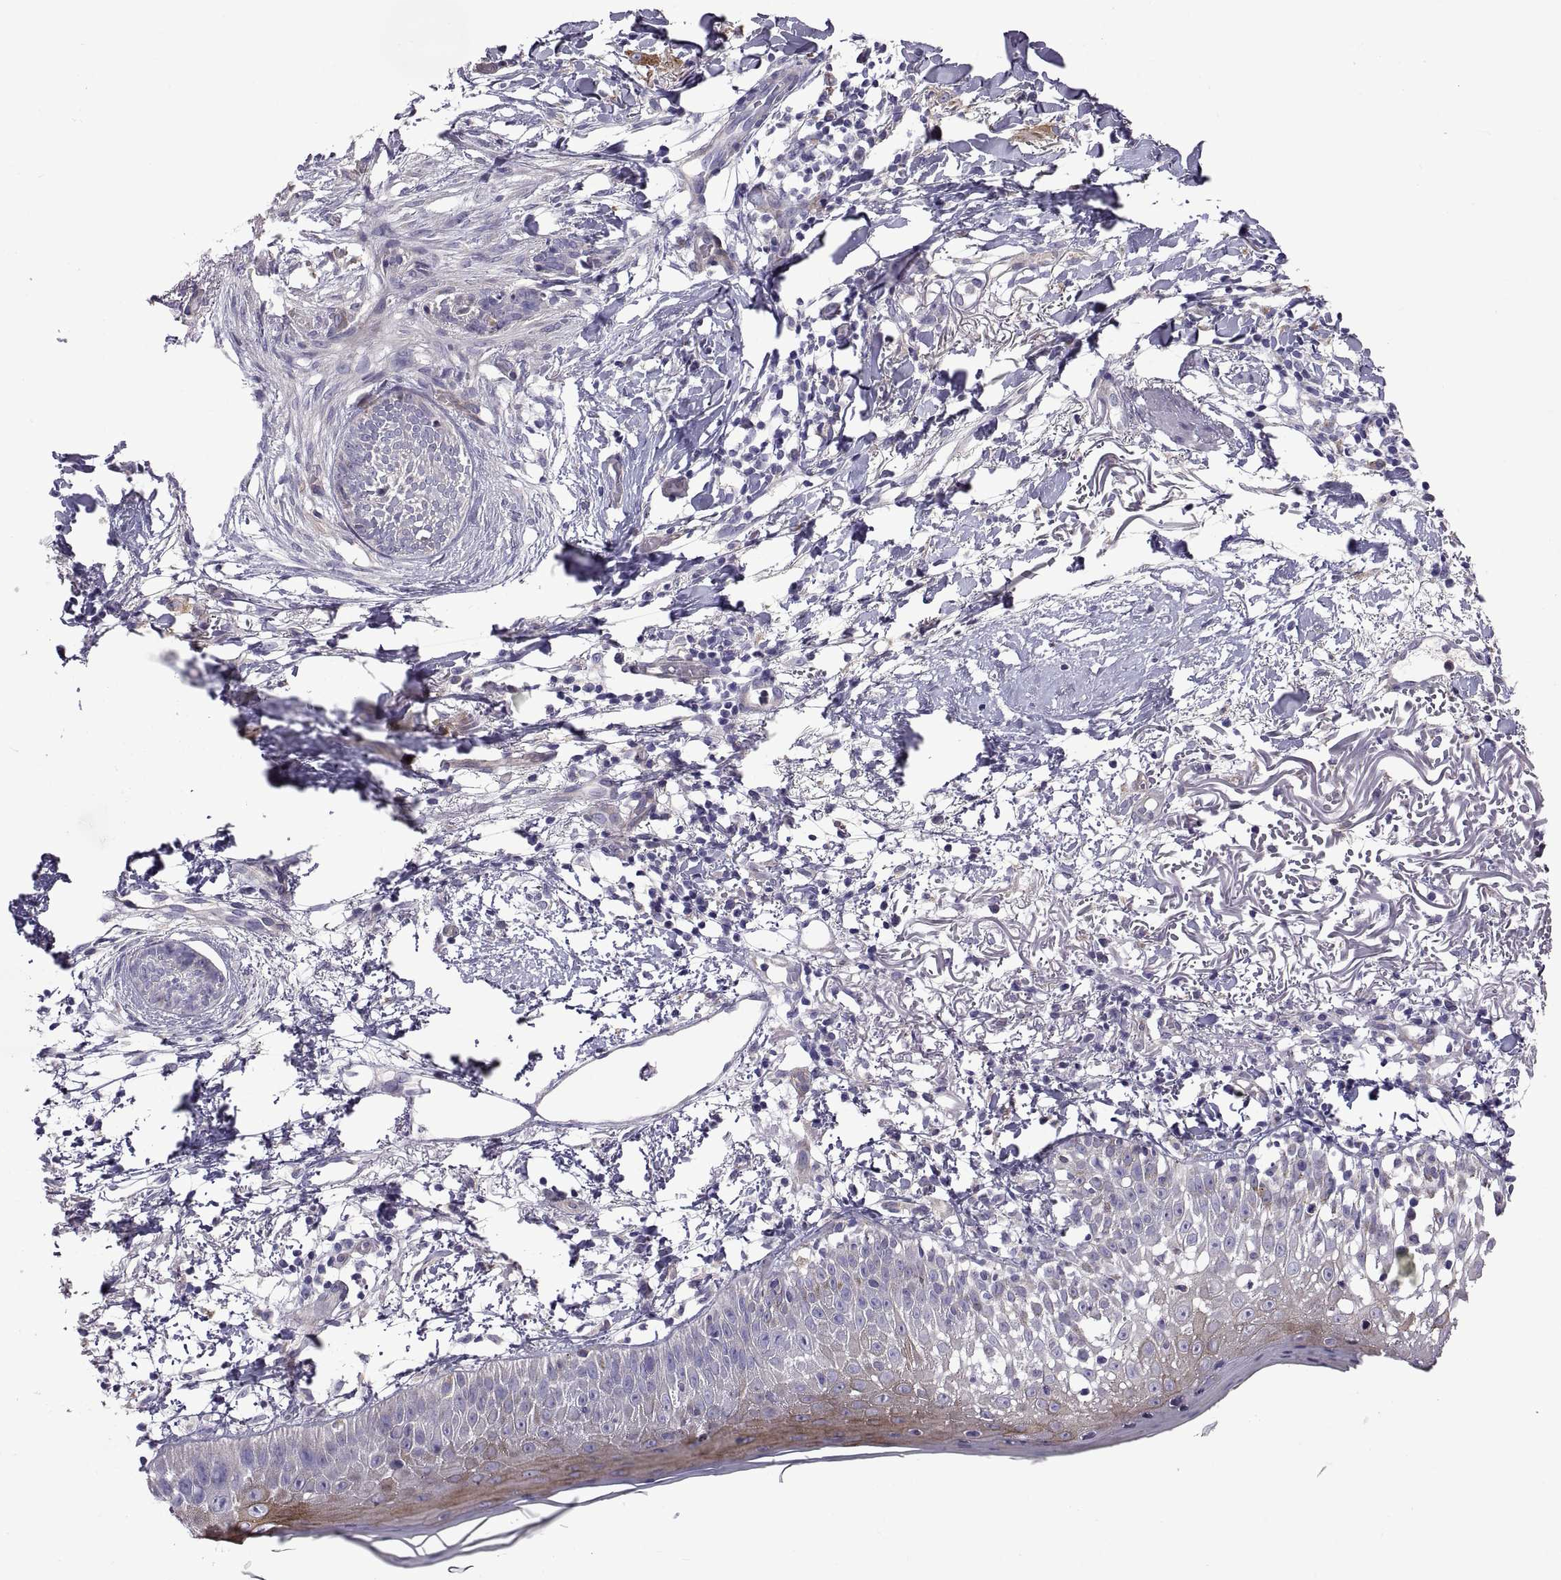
{"staining": {"intensity": "negative", "quantity": "none", "location": "none"}, "tissue": "skin cancer", "cell_type": "Tumor cells", "image_type": "cancer", "snomed": [{"axis": "morphology", "description": "Normal tissue, NOS"}, {"axis": "morphology", "description": "Basal cell carcinoma"}, {"axis": "topography", "description": "Skin"}], "caption": "A histopathology image of skin cancer stained for a protein reveals no brown staining in tumor cells.", "gene": "ARSL", "patient": {"sex": "male", "age": 84}}